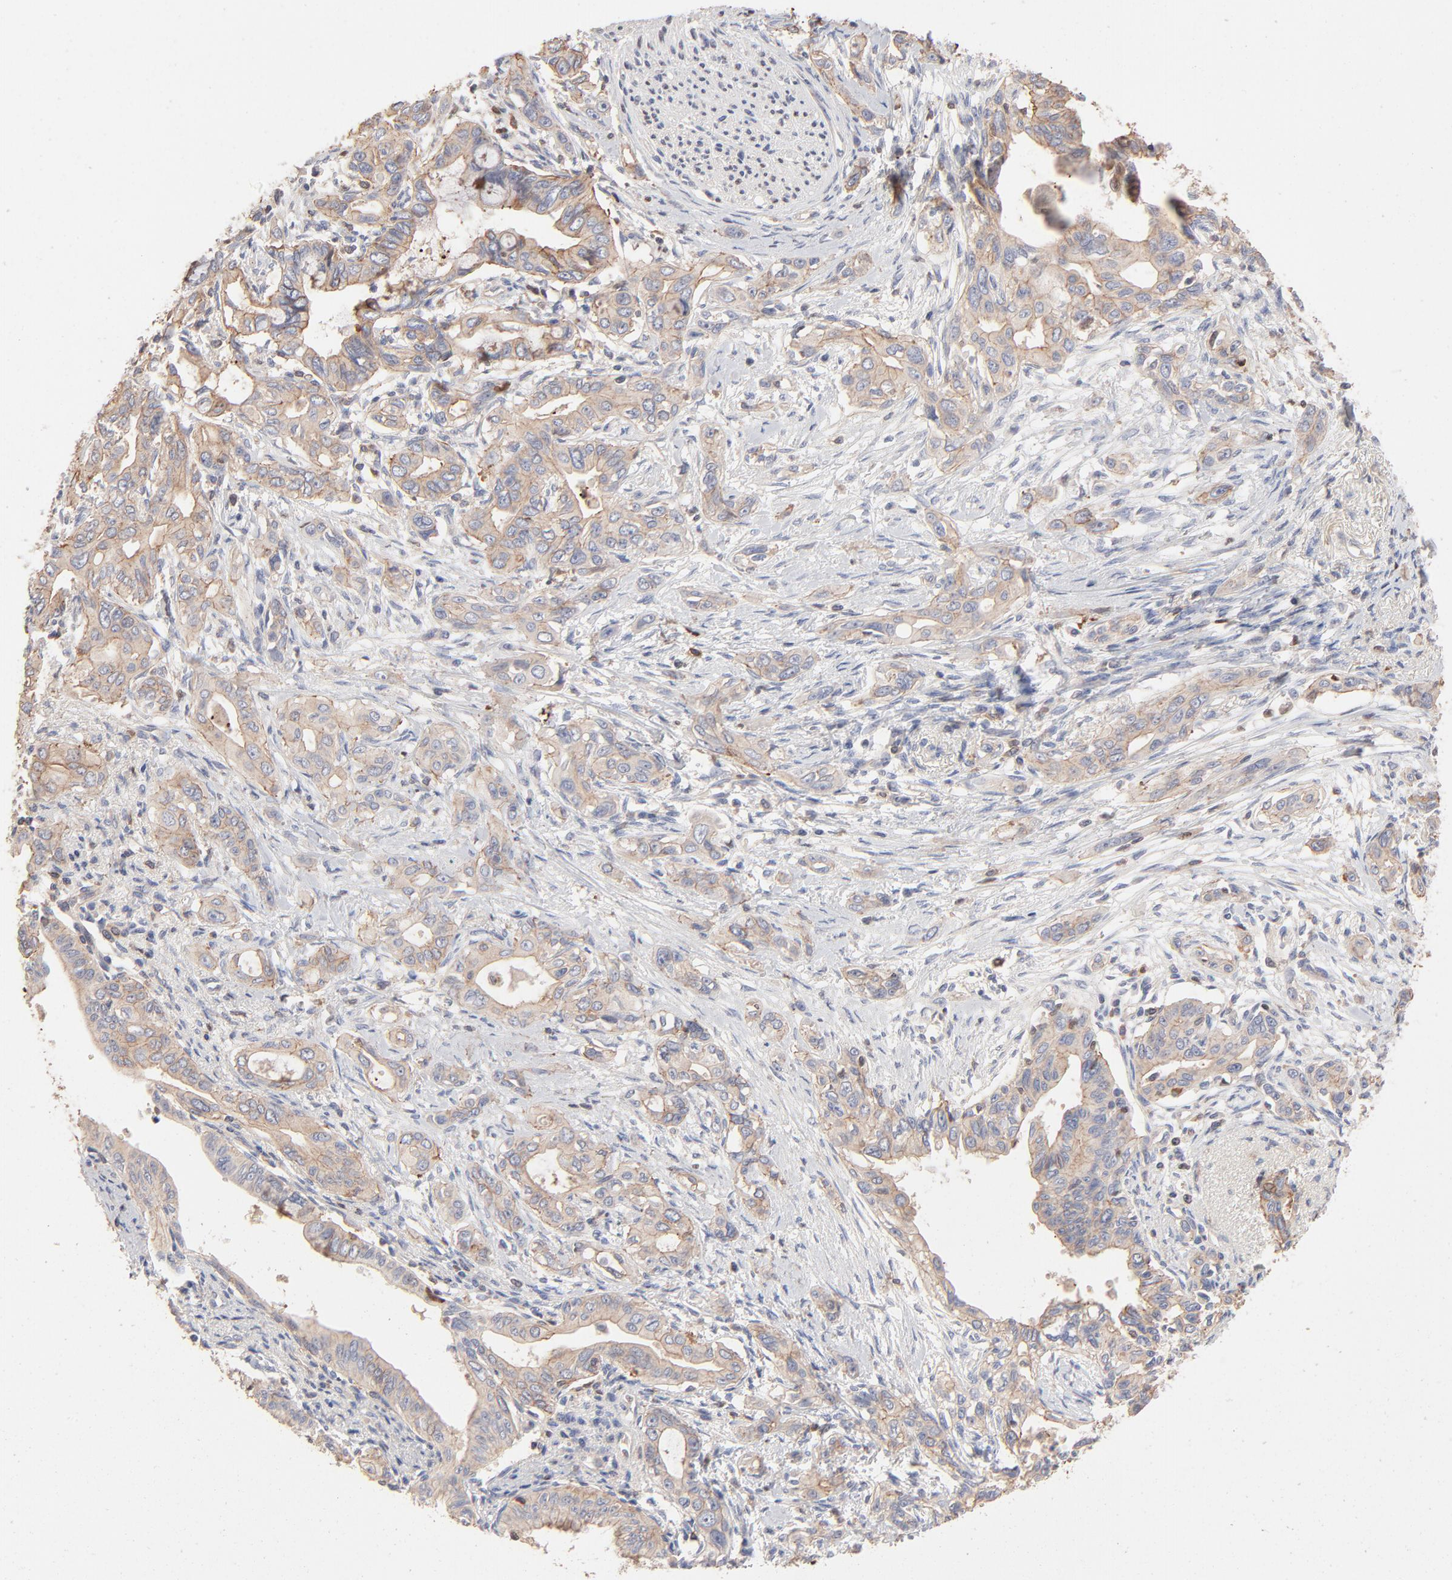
{"staining": {"intensity": "weak", "quantity": ">75%", "location": "cytoplasmic/membranous"}, "tissue": "pancreatic cancer", "cell_type": "Tumor cells", "image_type": "cancer", "snomed": [{"axis": "morphology", "description": "Adenocarcinoma, NOS"}, {"axis": "topography", "description": "Pancreas"}], "caption": "Tumor cells reveal low levels of weak cytoplasmic/membranous staining in about >75% of cells in human pancreatic cancer (adenocarcinoma). (DAB = brown stain, brightfield microscopy at high magnification).", "gene": "ARHGEF6", "patient": {"sex": "female", "age": 60}}